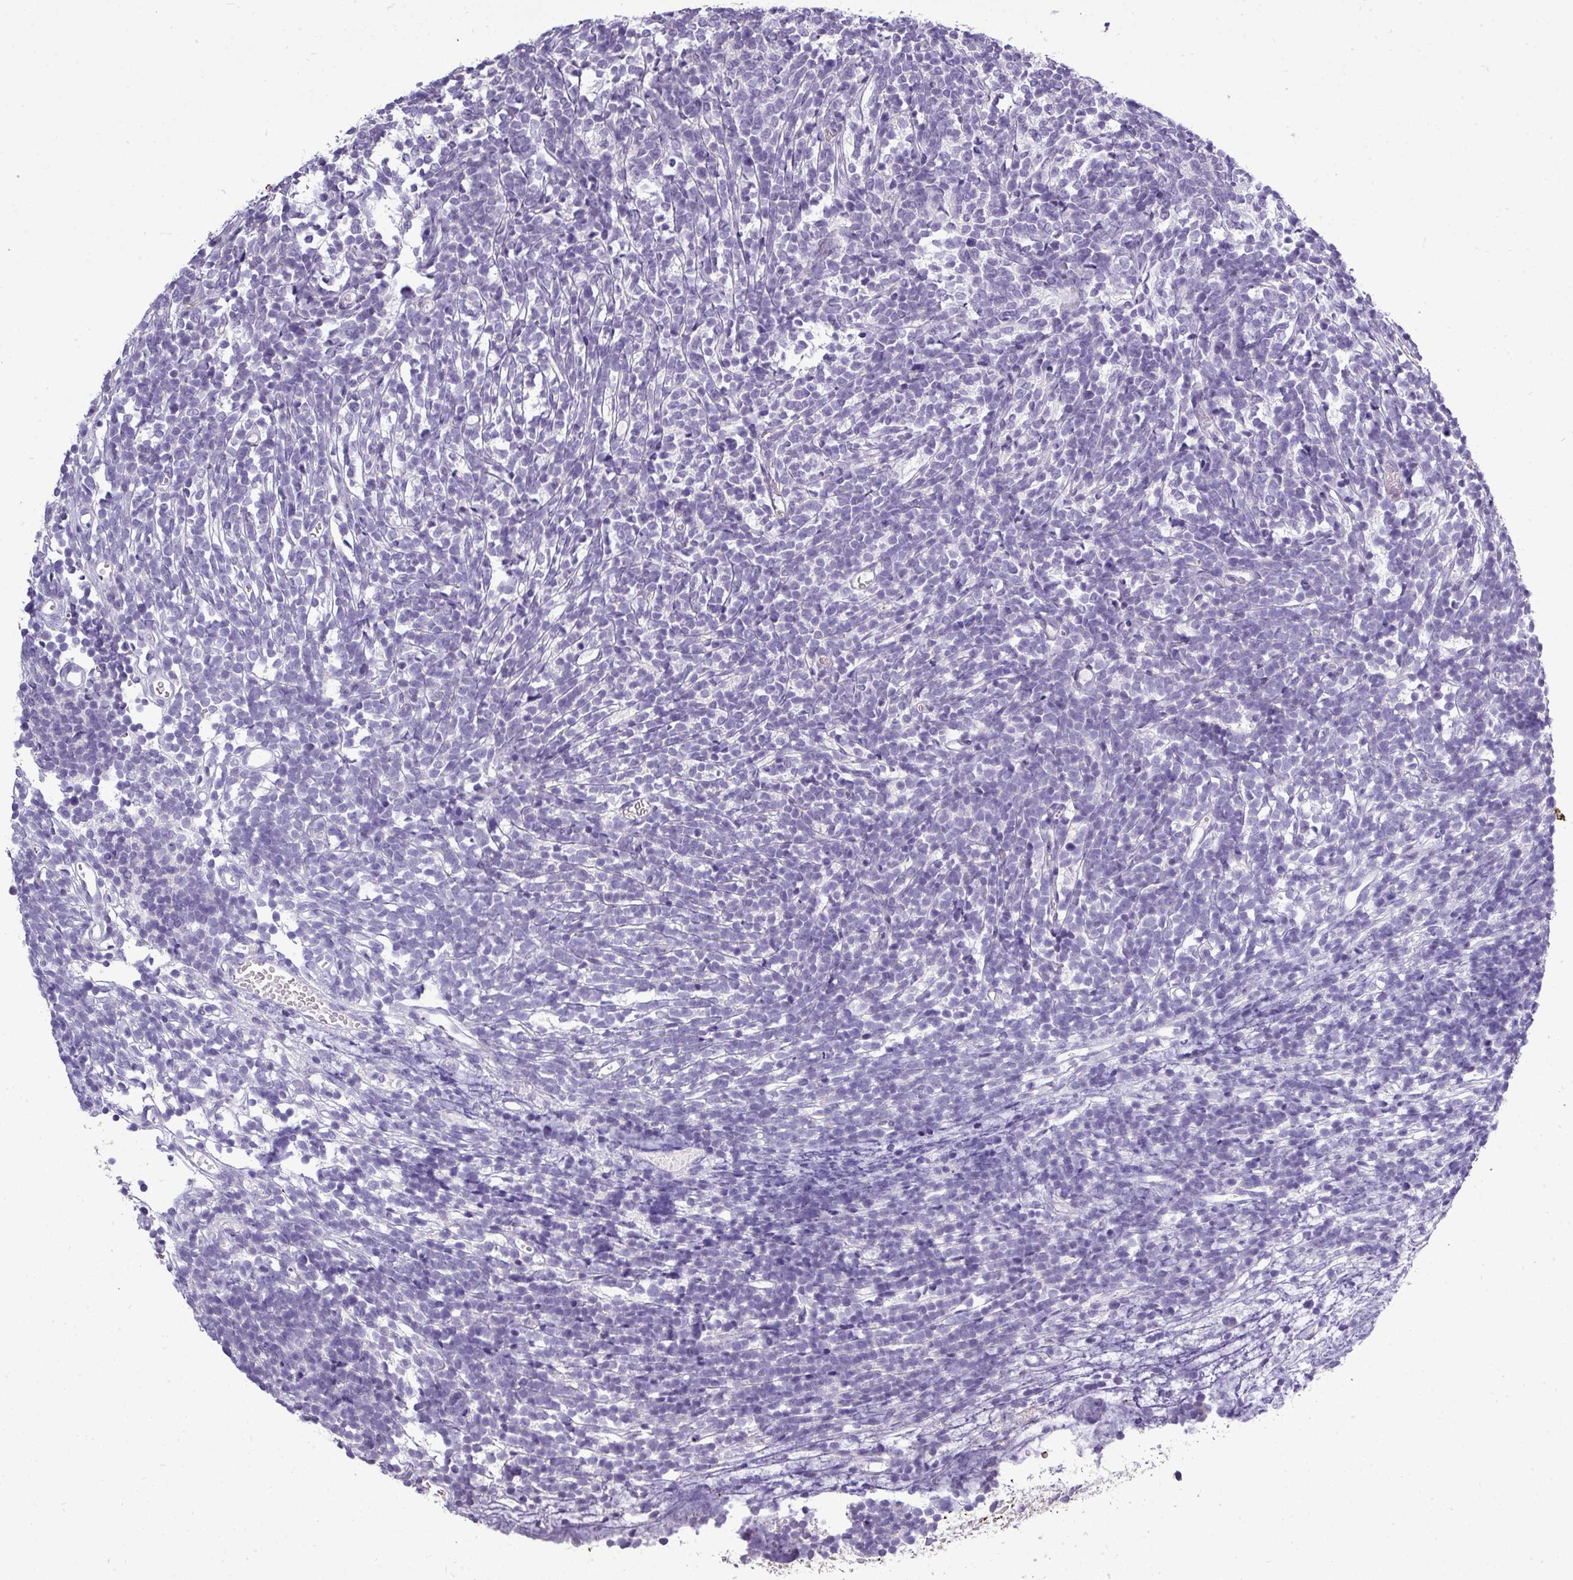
{"staining": {"intensity": "negative", "quantity": "none", "location": "none"}, "tissue": "glioma", "cell_type": "Tumor cells", "image_type": "cancer", "snomed": [{"axis": "morphology", "description": "Glioma, malignant, Low grade"}, {"axis": "topography", "description": "Brain"}], "caption": "Glioma was stained to show a protein in brown. There is no significant positivity in tumor cells.", "gene": "DNAAF9", "patient": {"sex": "female", "age": 1}}